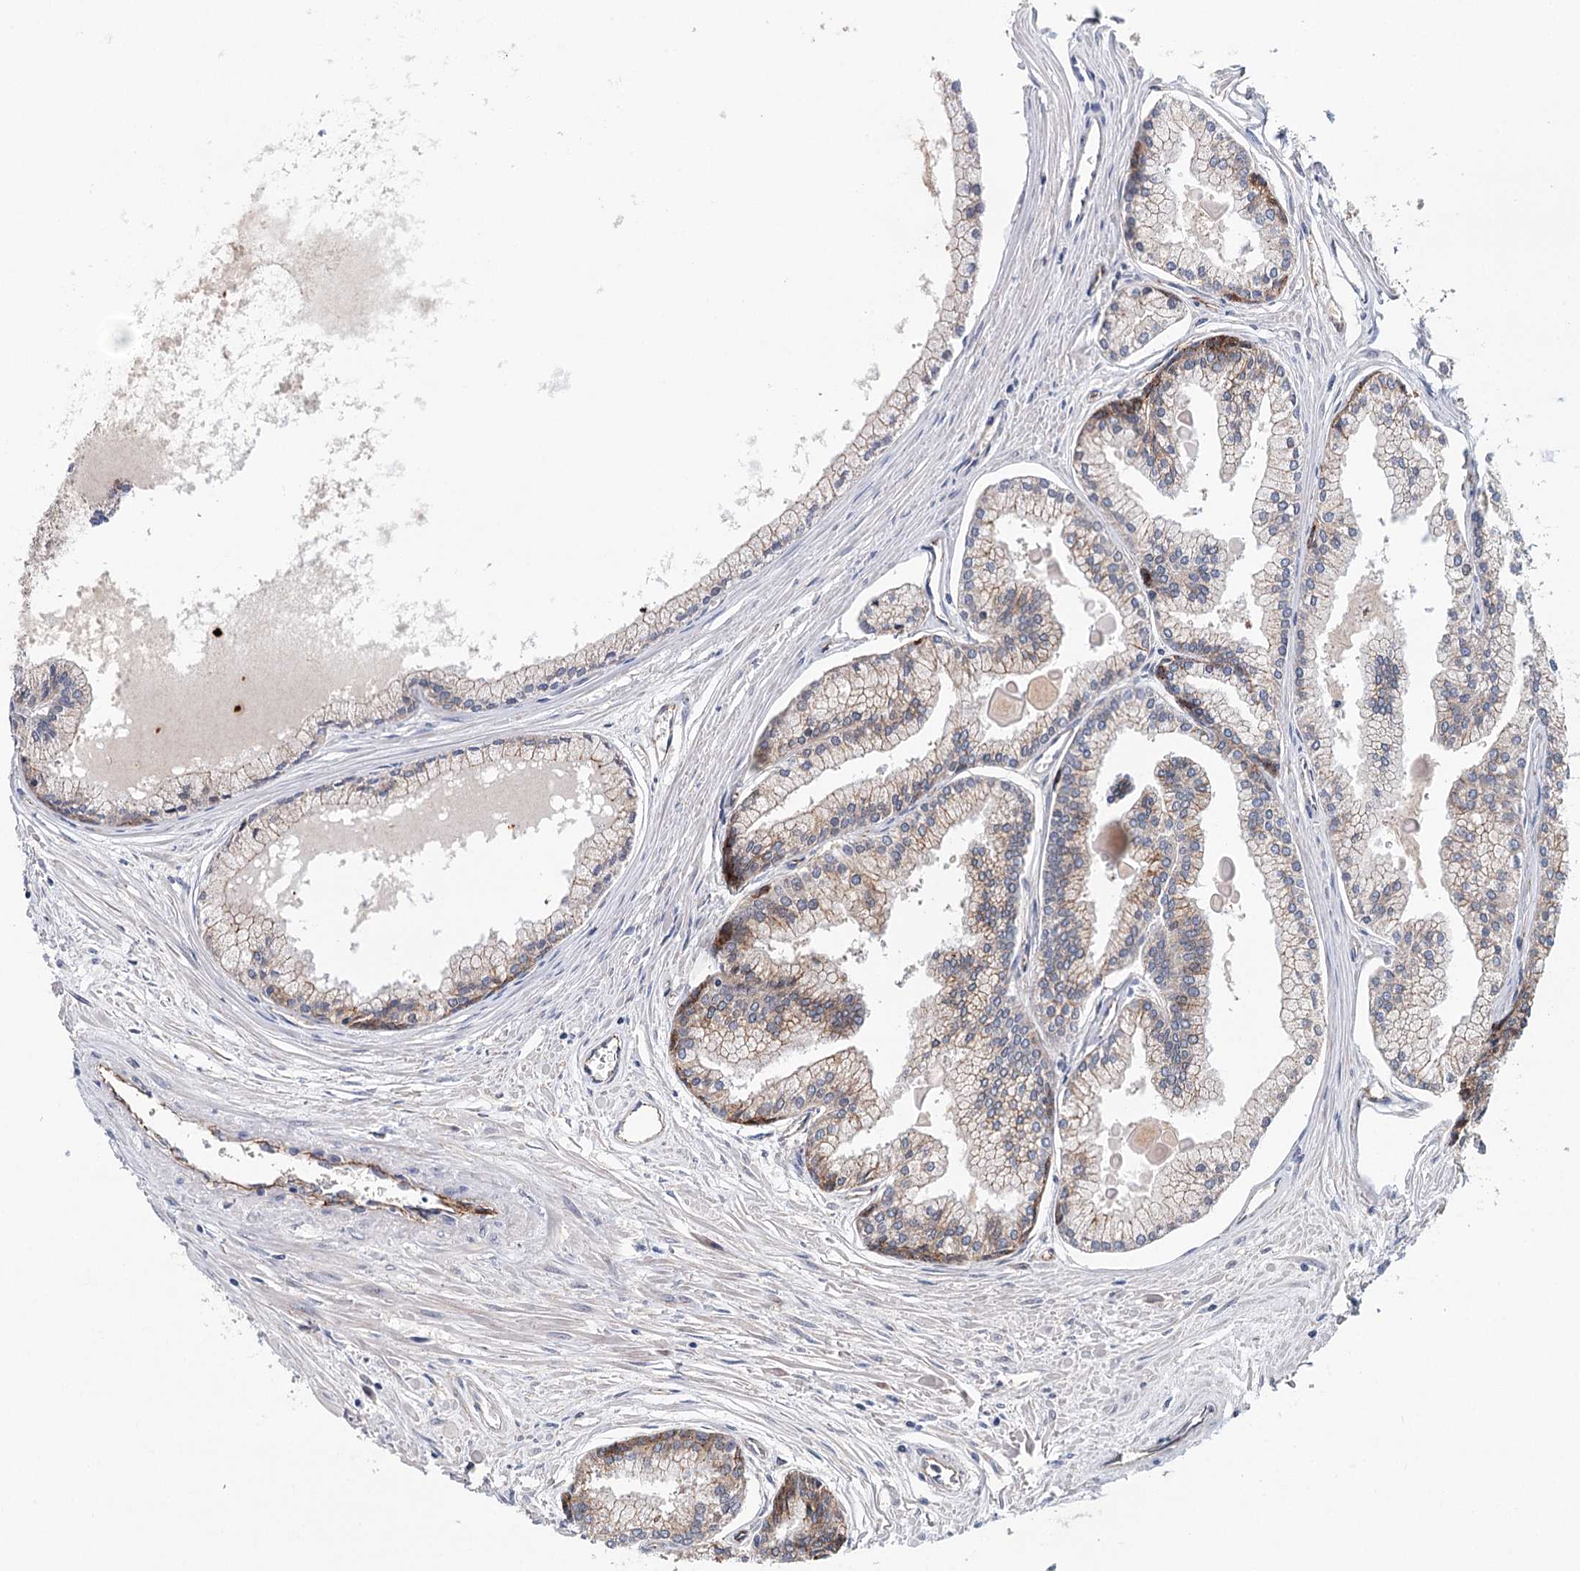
{"staining": {"intensity": "weak", "quantity": "25%-75%", "location": "cytoplasmic/membranous"}, "tissue": "prostate cancer", "cell_type": "Tumor cells", "image_type": "cancer", "snomed": [{"axis": "morphology", "description": "Adenocarcinoma, High grade"}, {"axis": "topography", "description": "Prostate"}], "caption": "Prostate high-grade adenocarcinoma stained with a brown dye exhibits weak cytoplasmic/membranous positive positivity in approximately 25%-75% of tumor cells.", "gene": "PKP4", "patient": {"sex": "male", "age": 68}}